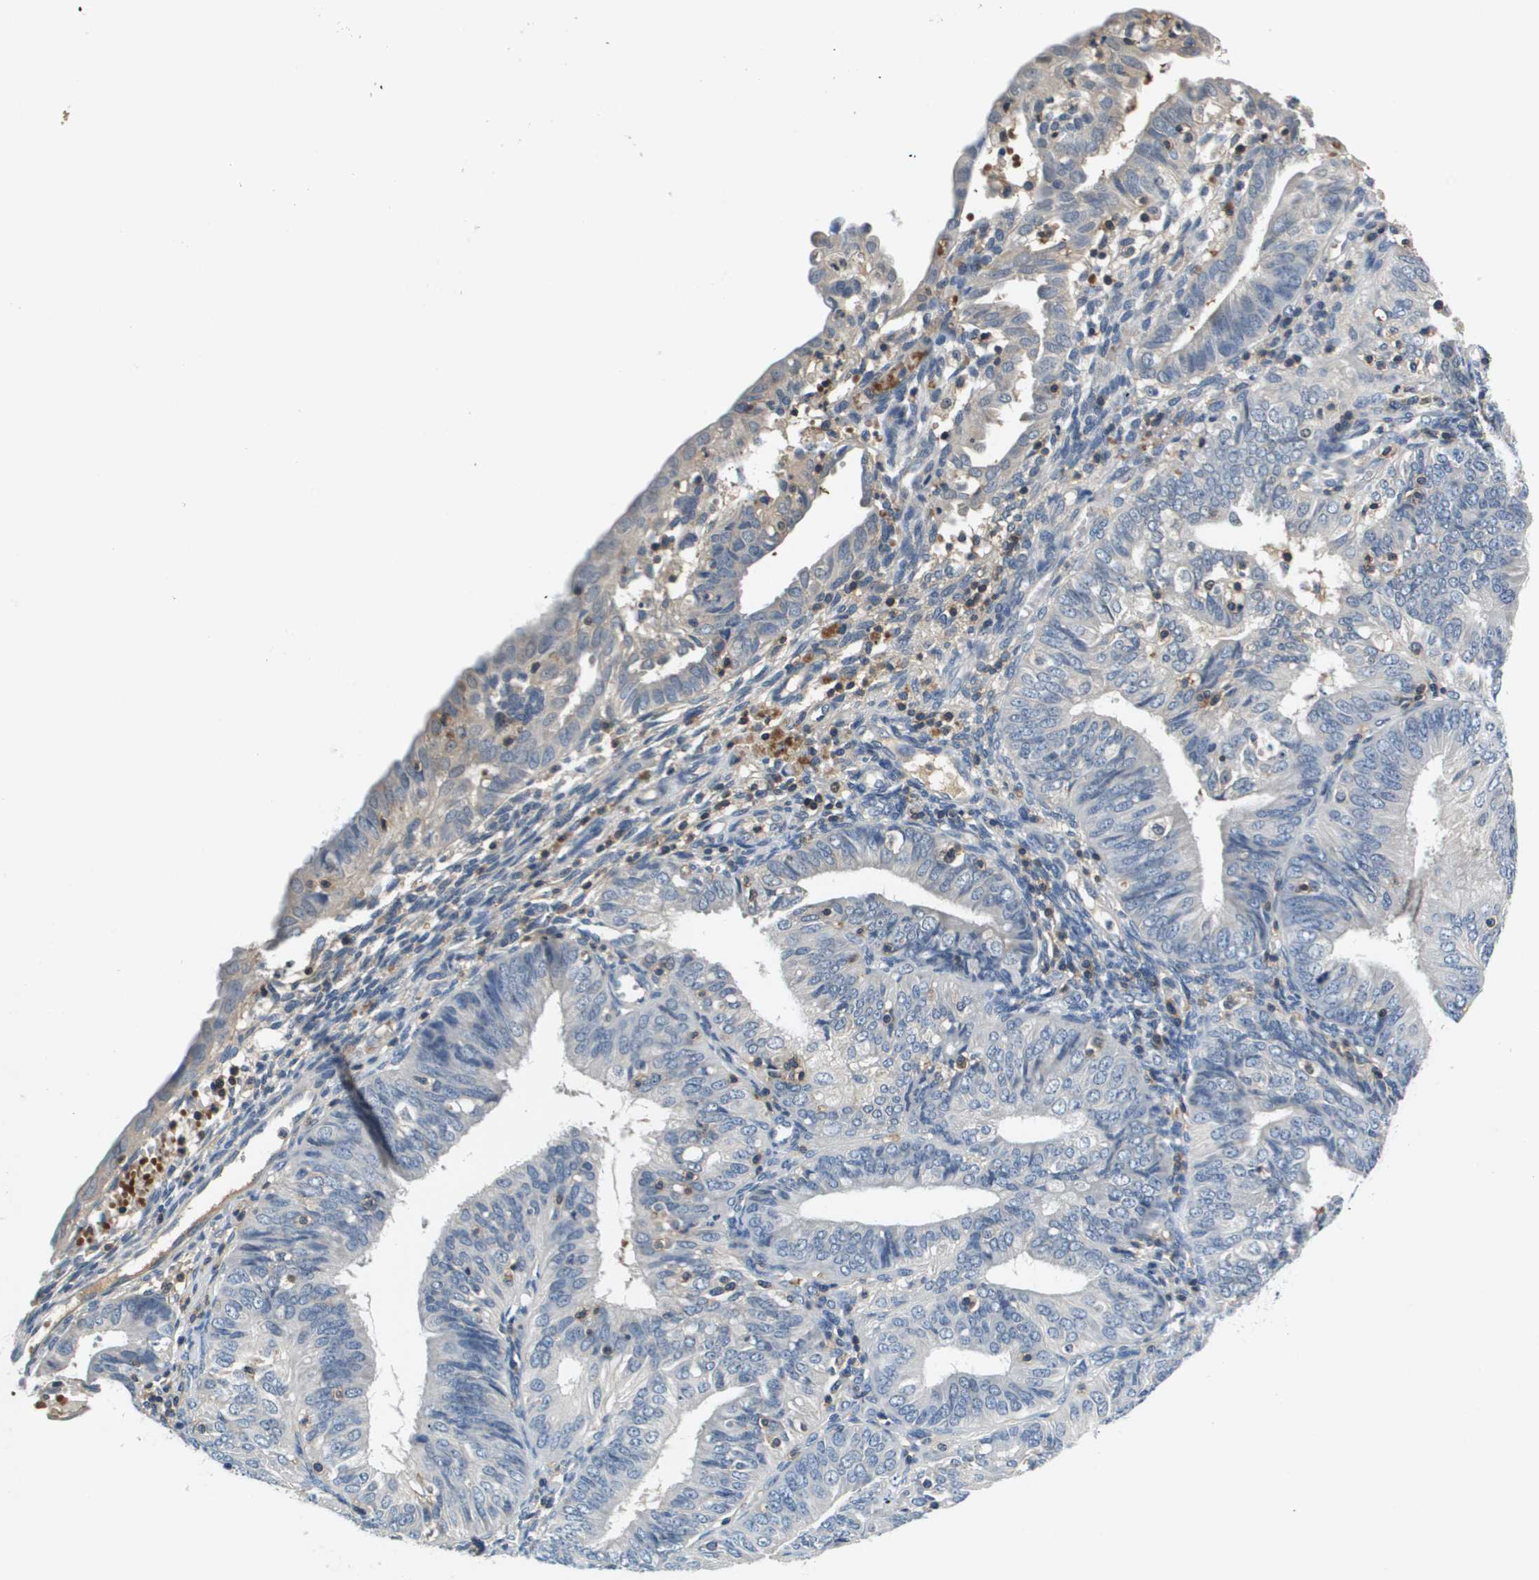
{"staining": {"intensity": "negative", "quantity": "none", "location": "none"}, "tissue": "endometrial cancer", "cell_type": "Tumor cells", "image_type": "cancer", "snomed": [{"axis": "morphology", "description": "Adenocarcinoma, NOS"}, {"axis": "topography", "description": "Endometrium"}], "caption": "Tumor cells are negative for protein expression in human endometrial cancer (adenocarcinoma).", "gene": "KCNQ5", "patient": {"sex": "female", "age": 58}}